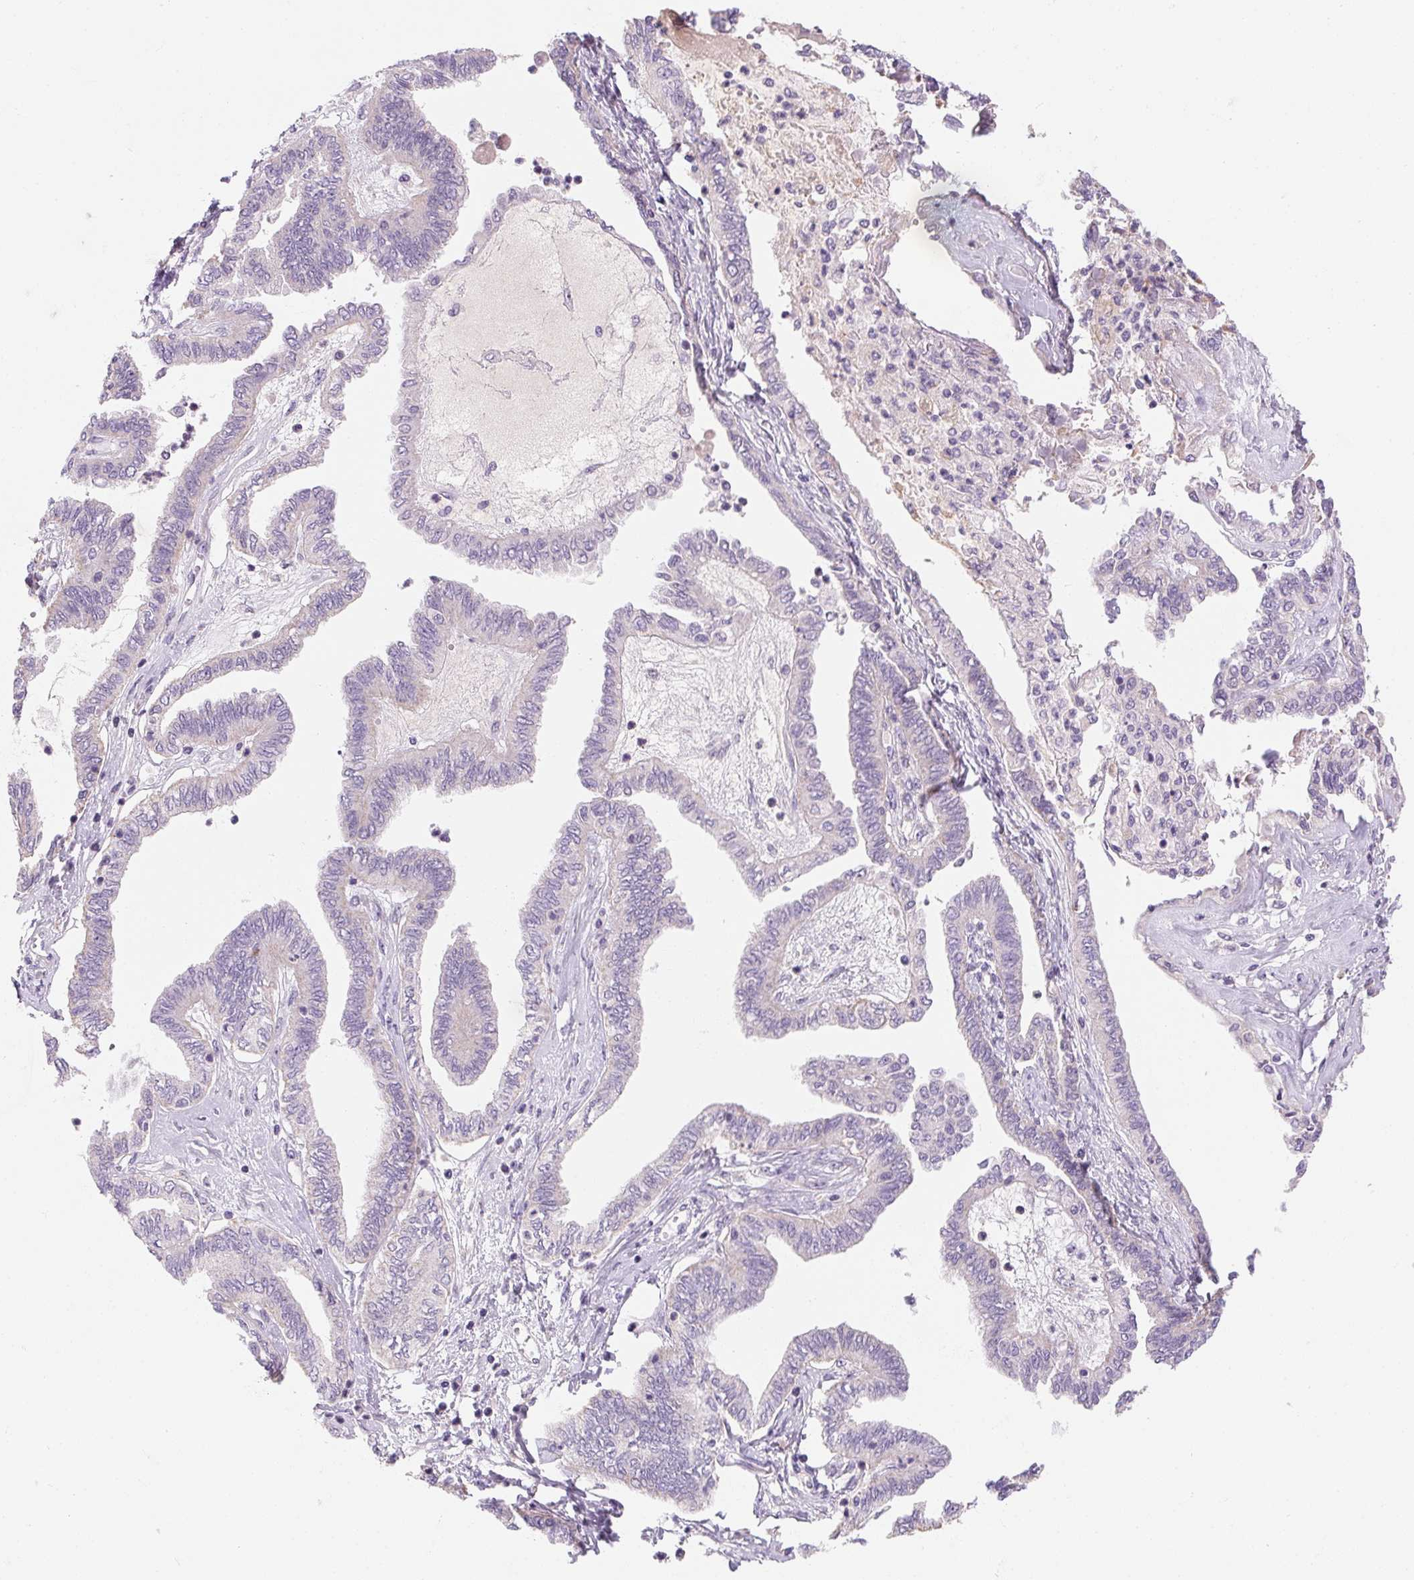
{"staining": {"intensity": "negative", "quantity": "none", "location": "none"}, "tissue": "ovarian cancer", "cell_type": "Tumor cells", "image_type": "cancer", "snomed": [{"axis": "morphology", "description": "Carcinoma, endometroid"}, {"axis": "topography", "description": "Ovary"}], "caption": "The micrograph shows no staining of tumor cells in ovarian cancer (endometroid carcinoma).", "gene": "DPPA5", "patient": {"sex": "female", "age": 70}}